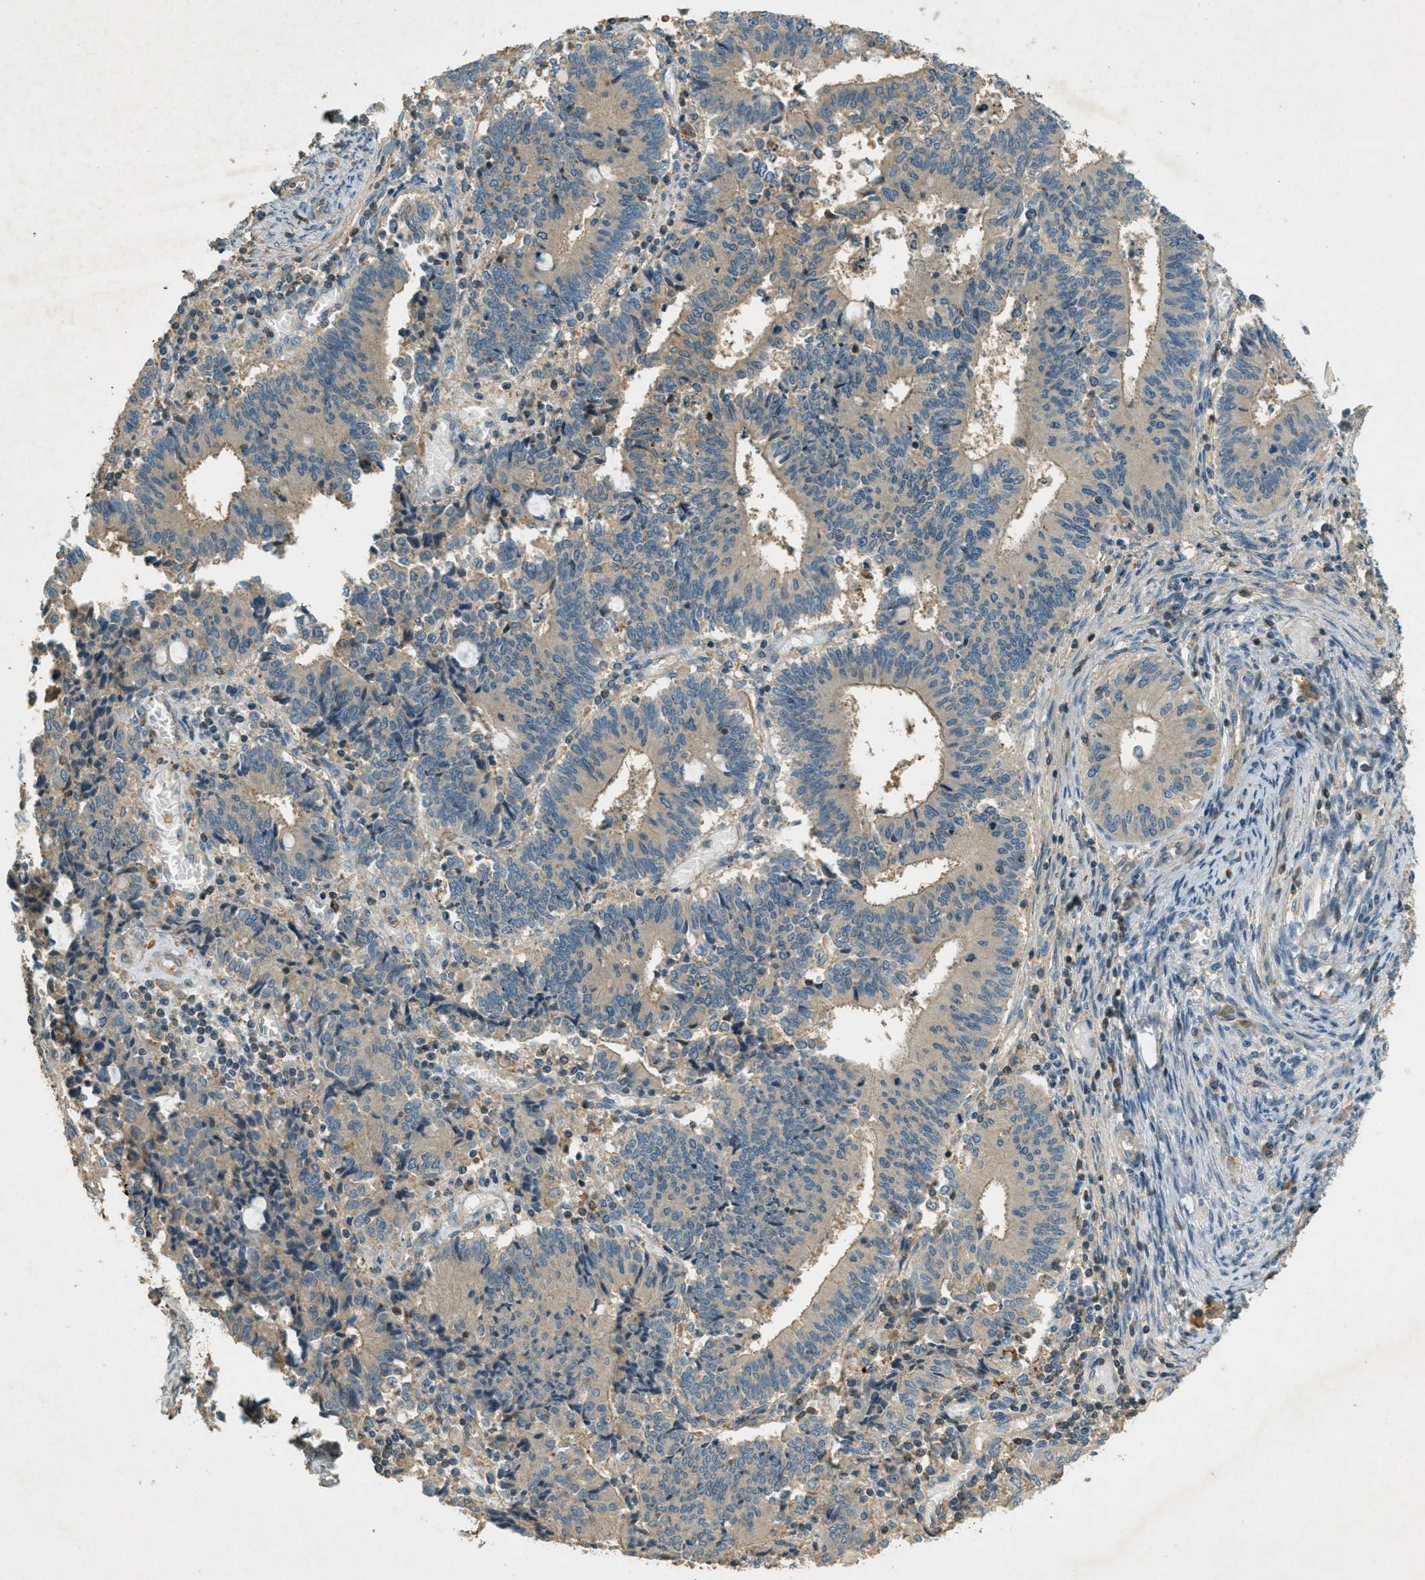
{"staining": {"intensity": "weak", "quantity": "25%-75%", "location": "cytoplasmic/membranous"}, "tissue": "cervical cancer", "cell_type": "Tumor cells", "image_type": "cancer", "snomed": [{"axis": "morphology", "description": "Adenocarcinoma, NOS"}, {"axis": "topography", "description": "Cervix"}], "caption": "Protein expression analysis of cervical cancer (adenocarcinoma) demonstrates weak cytoplasmic/membranous staining in approximately 25%-75% of tumor cells.", "gene": "NUDT4", "patient": {"sex": "female", "age": 44}}